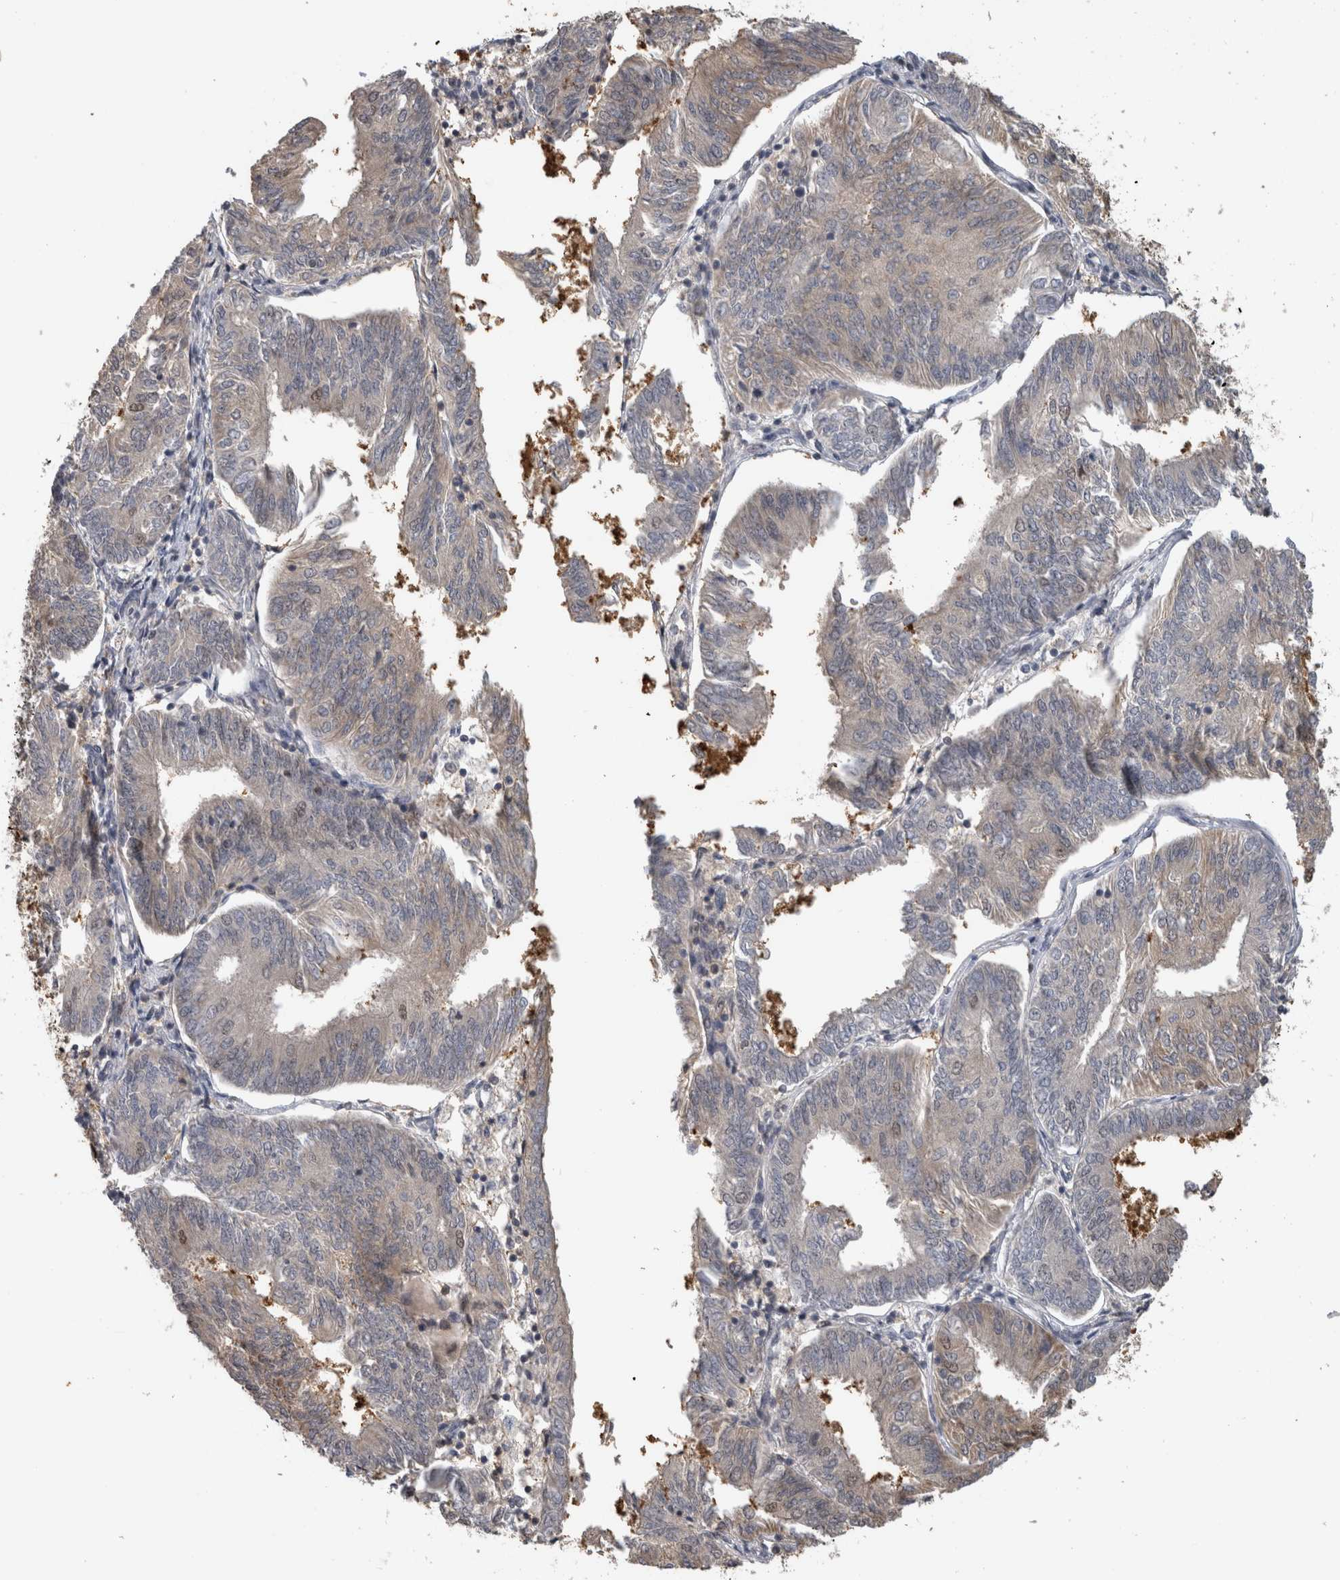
{"staining": {"intensity": "weak", "quantity": "<25%", "location": "cytoplasmic/membranous"}, "tissue": "endometrial cancer", "cell_type": "Tumor cells", "image_type": "cancer", "snomed": [{"axis": "morphology", "description": "Adenocarcinoma, NOS"}, {"axis": "topography", "description": "Endometrium"}], "caption": "The immunohistochemistry (IHC) micrograph has no significant positivity in tumor cells of adenocarcinoma (endometrial) tissue.", "gene": "USH1G", "patient": {"sex": "female", "age": 58}}